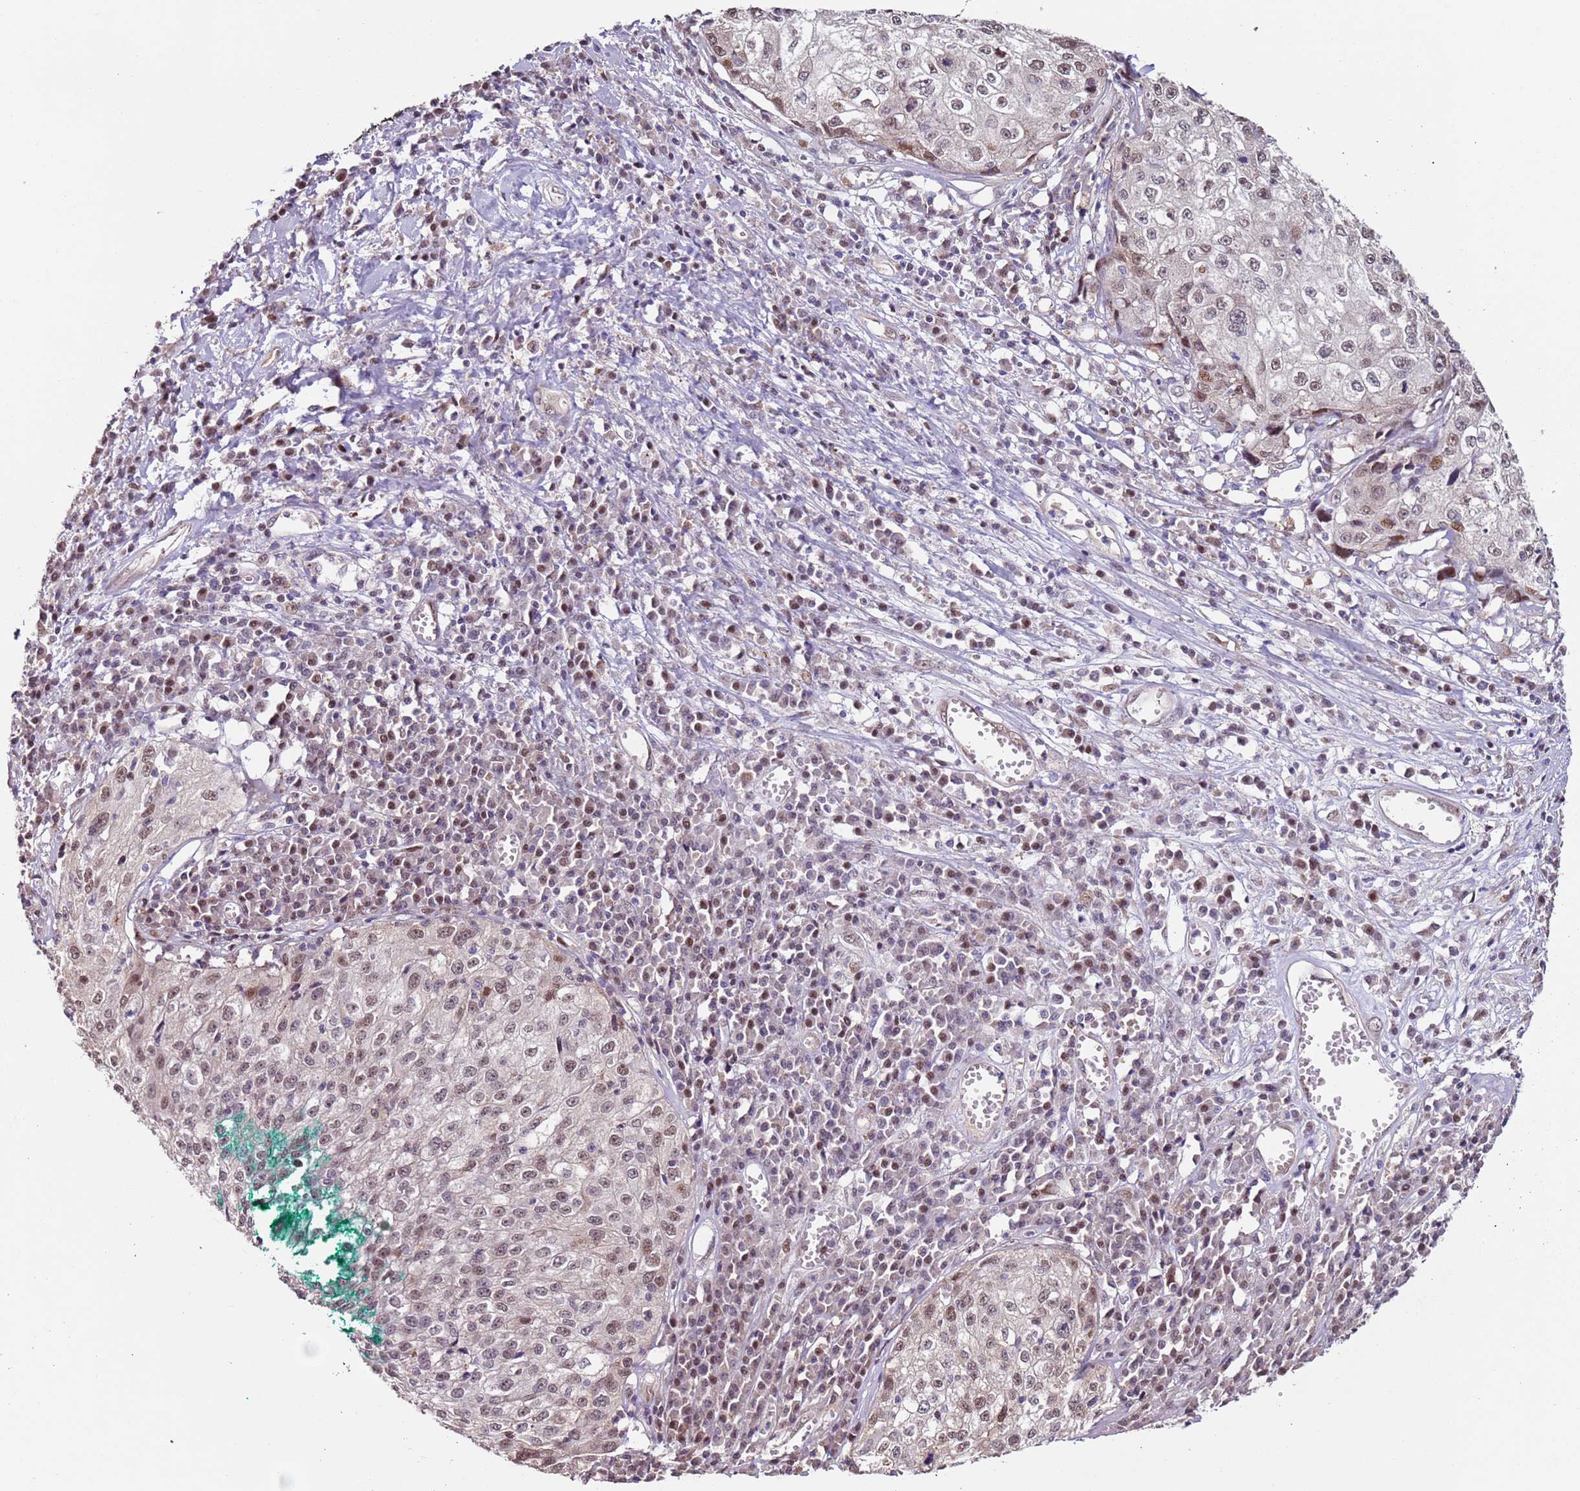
{"staining": {"intensity": "moderate", "quantity": "25%-75%", "location": "nuclear"}, "tissue": "cervical cancer", "cell_type": "Tumor cells", "image_type": "cancer", "snomed": [{"axis": "morphology", "description": "Squamous cell carcinoma, NOS"}, {"axis": "topography", "description": "Cervix"}], "caption": "High-power microscopy captured an immunohistochemistry histopathology image of cervical cancer, revealing moderate nuclear positivity in approximately 25%-75% of tumor cells. (brown staining indicates protein expression, while blue staining denotes nuclei).", "gene": "PSMD4", "patient": {"sex": "female", "age": 57}}